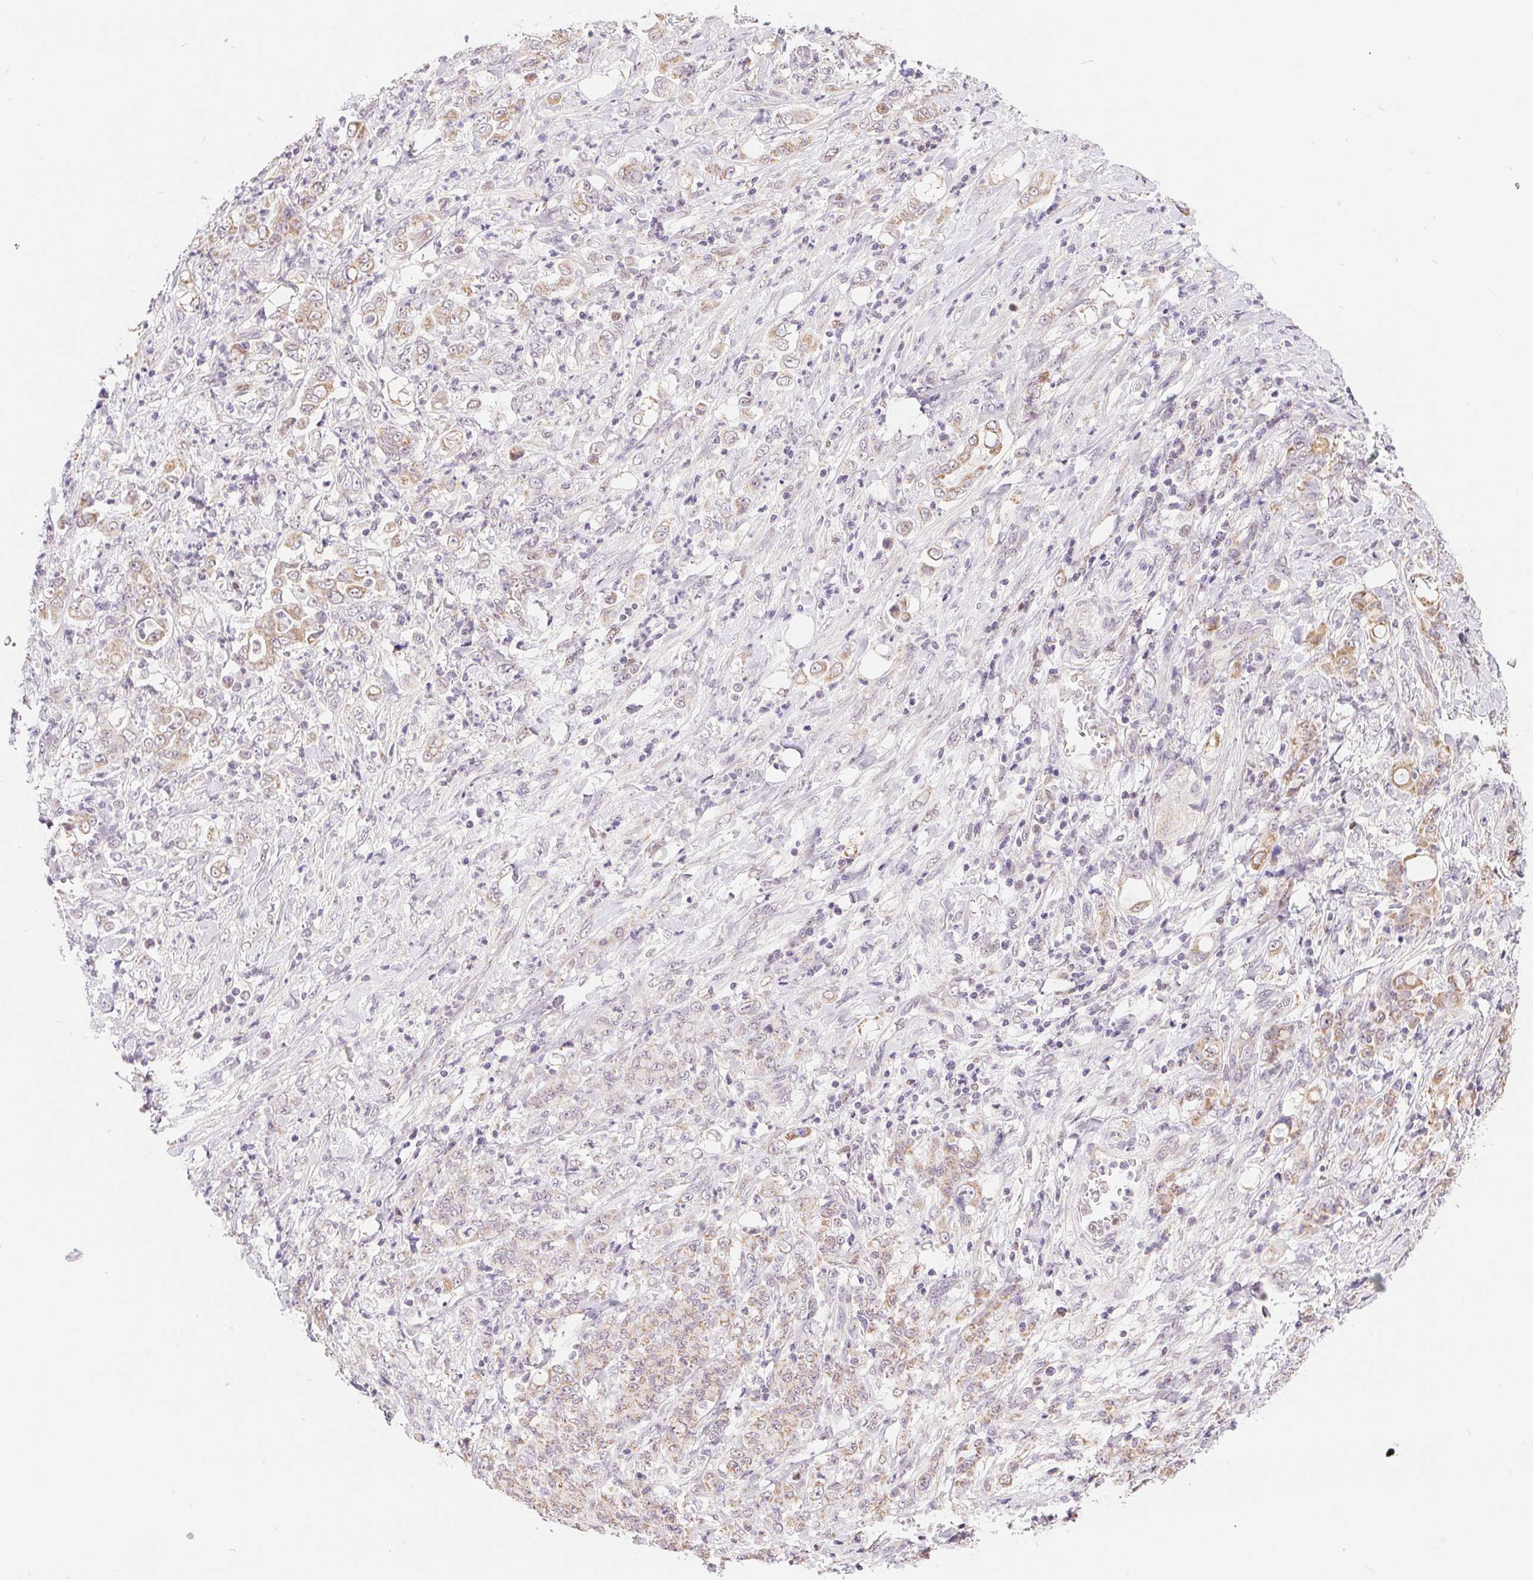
{"staining": {"intensity": "weak", "quantity": "25%-75%", "location": "cytoplasmic/membranous"}, "tissue": "stomach cancer", "cell_type": "Tumor cells", "image_type": "cancer", "snomed": [{"axis": "morphology", "description": "Adenocarcinoma, NOS"}, {"axis": "topography", "description": "Stomach"}], "caption": "Stomach adenocarcinoma tissue reveals weak cytoplasmic/membranous expression in about 25%-75% of tumor cells, visualized by immunohistochemistry.", "gene": "POU2F2", "patient": {"sex": "female", "age": 79}}